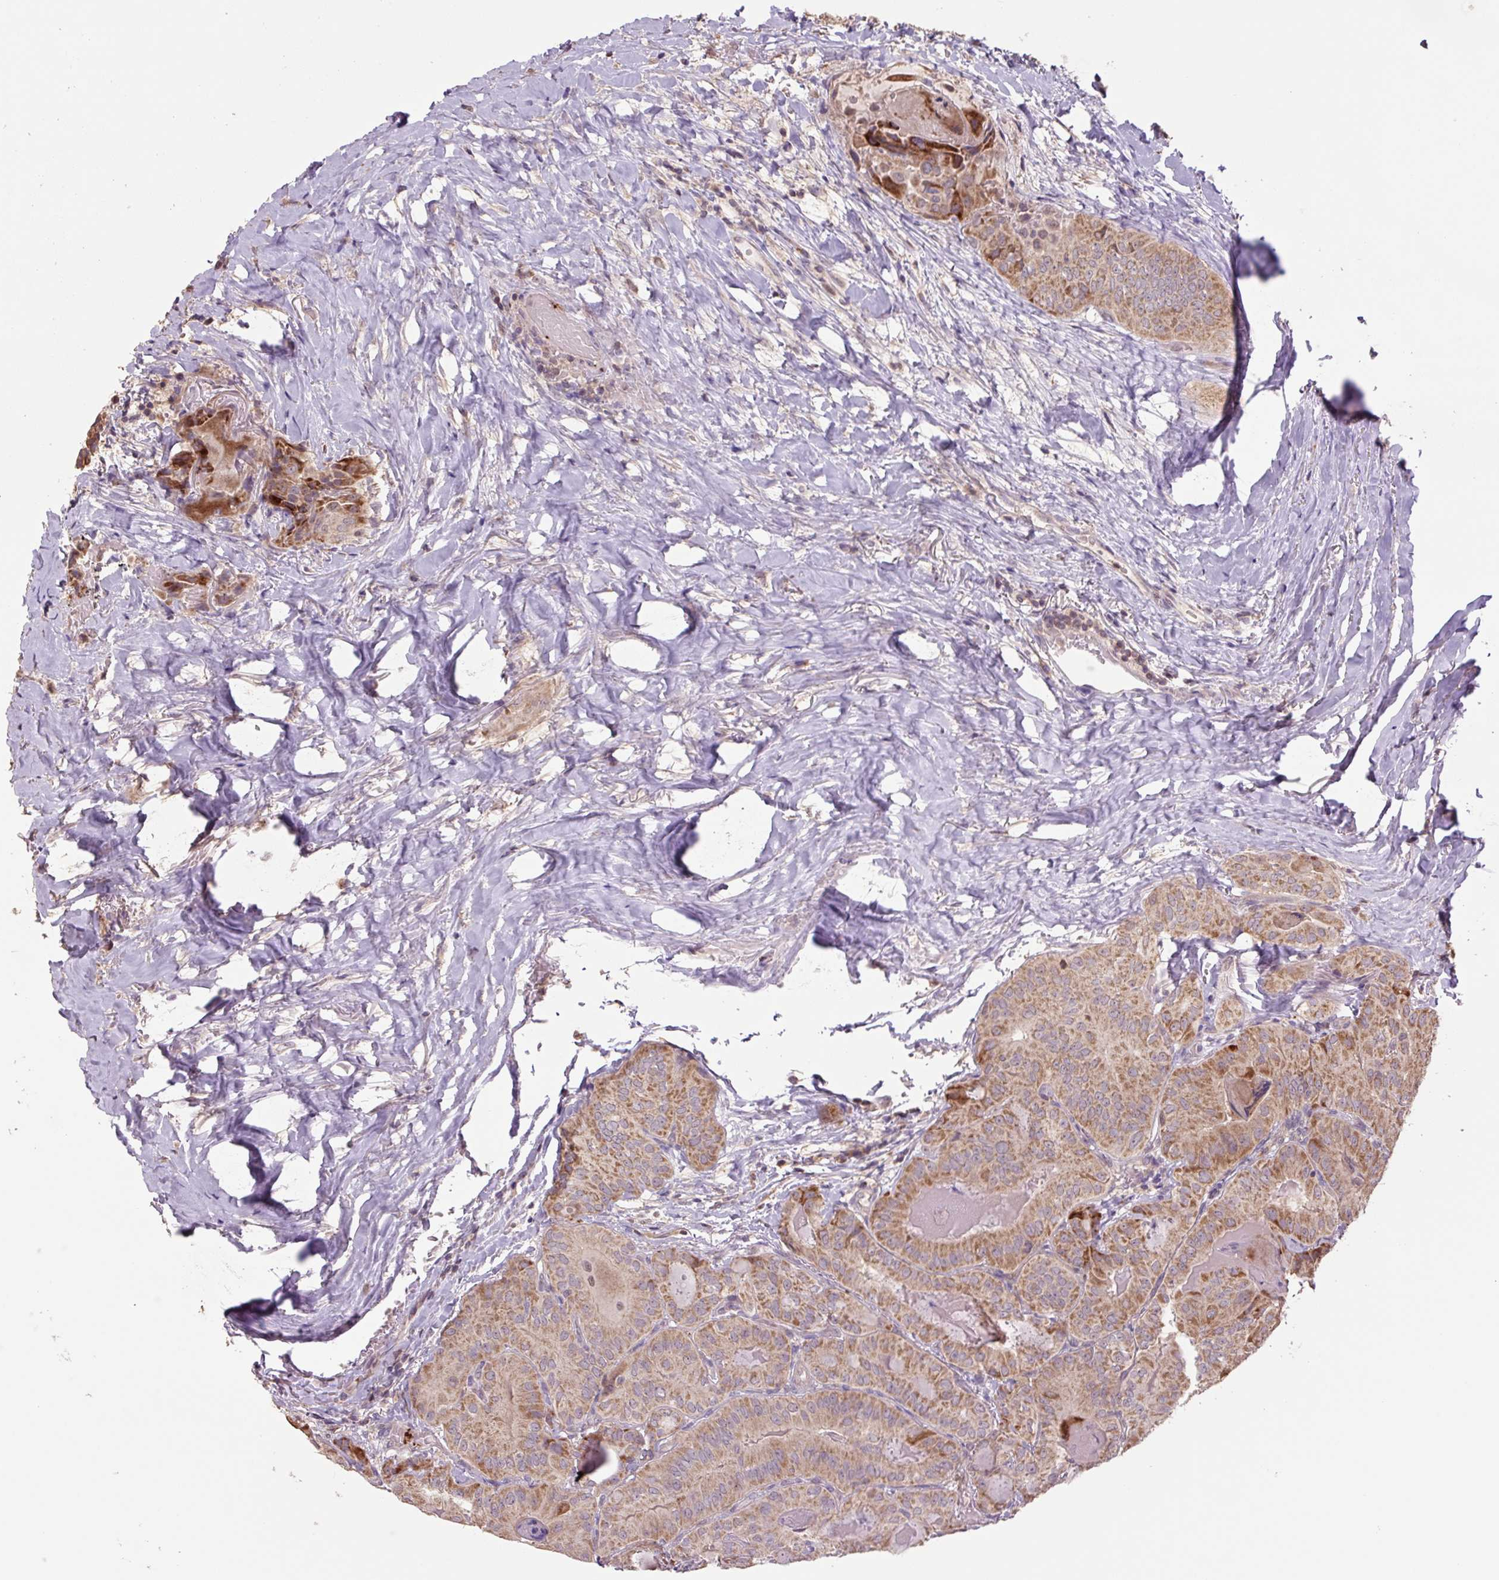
{"staining": {"intensity": "moderate", "quantity": ">75%", "location": "cytoplasmic/membranous"}, "tissue": "thyroid cancer", "cell_type": "Tumor cells", "image_type": "cancer", "snomed": [{"axis": "morphology", "description": "Papillary adenocarcinoma, NOS"}, {"axis": "topography", "description": "Thyroid gland"}], "caption": "An image of human thyroid cancer stained for a protein exhibits moderate cytoplasmic/membranous brown staining in tumor cells. The staining was performed using DAB (3,3'-diaminobenzidine) to visualize the protein expression in brown, while the nuclei were stained in blue with hematoxylin (Magnification: 20x).", "gene": "TMEM160", "patient": {"sex": "female", "age": 68}}